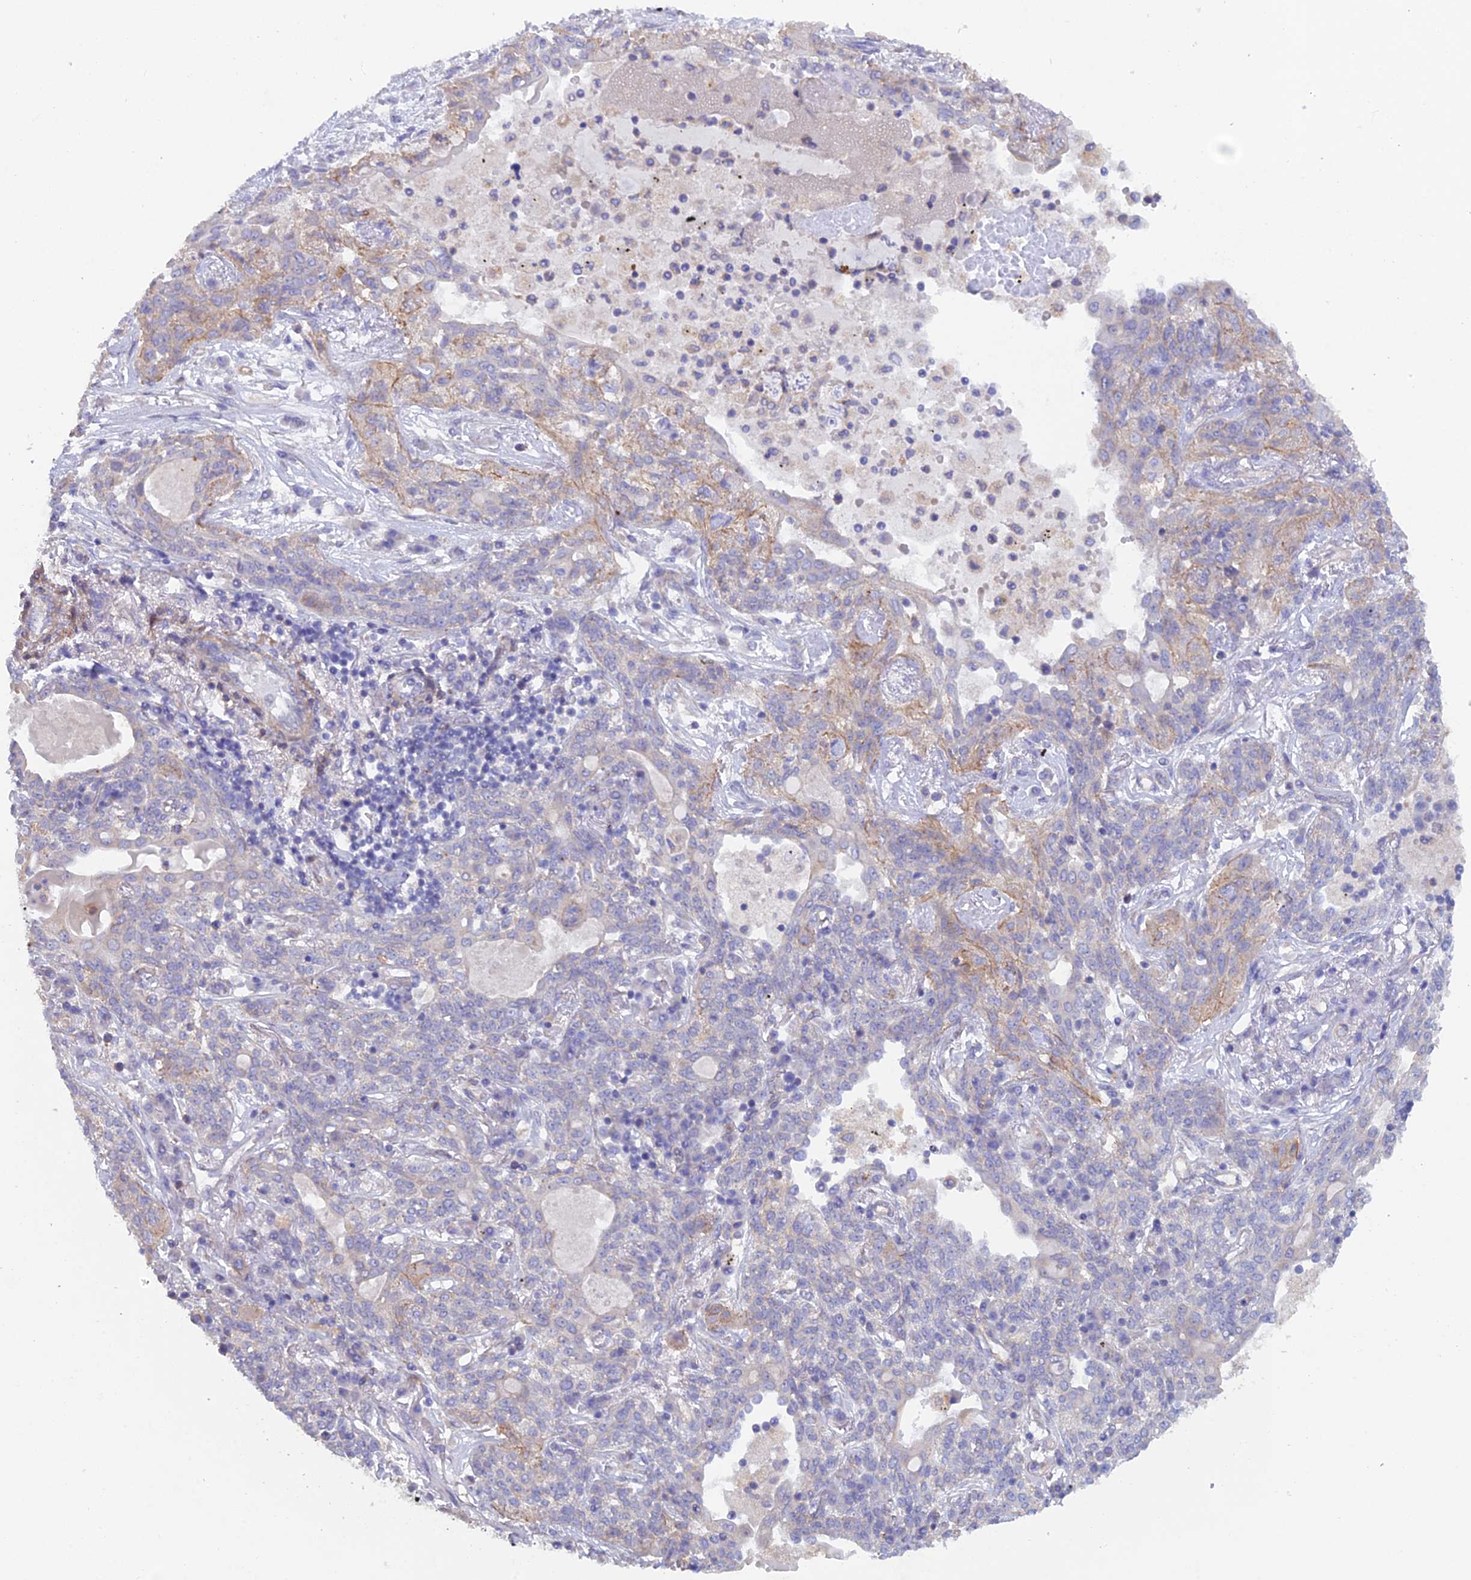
{"staining": {"intensity": "negative", "quantity": "none", "location": "none"}, "tissue": "lung cancer", "cell_type": "Tumor cells", "image_type": "cancer", "snomed": [{"axis": "morphology", "description": "Squamous cell carcinoma, NOS"}, {"axis": "topography", "description": "Lung"}], "caption": "High magnification brightfield microscopy of lung squamous cell carcinoma stained with DAB (brown) and counterstained with hematoxylin (blue): tumor cells show no significant expression. (DAB immunohistochemistry, high magnification).", "gene": "FZR1", "patient": {"sex": "female", "age": 70}}